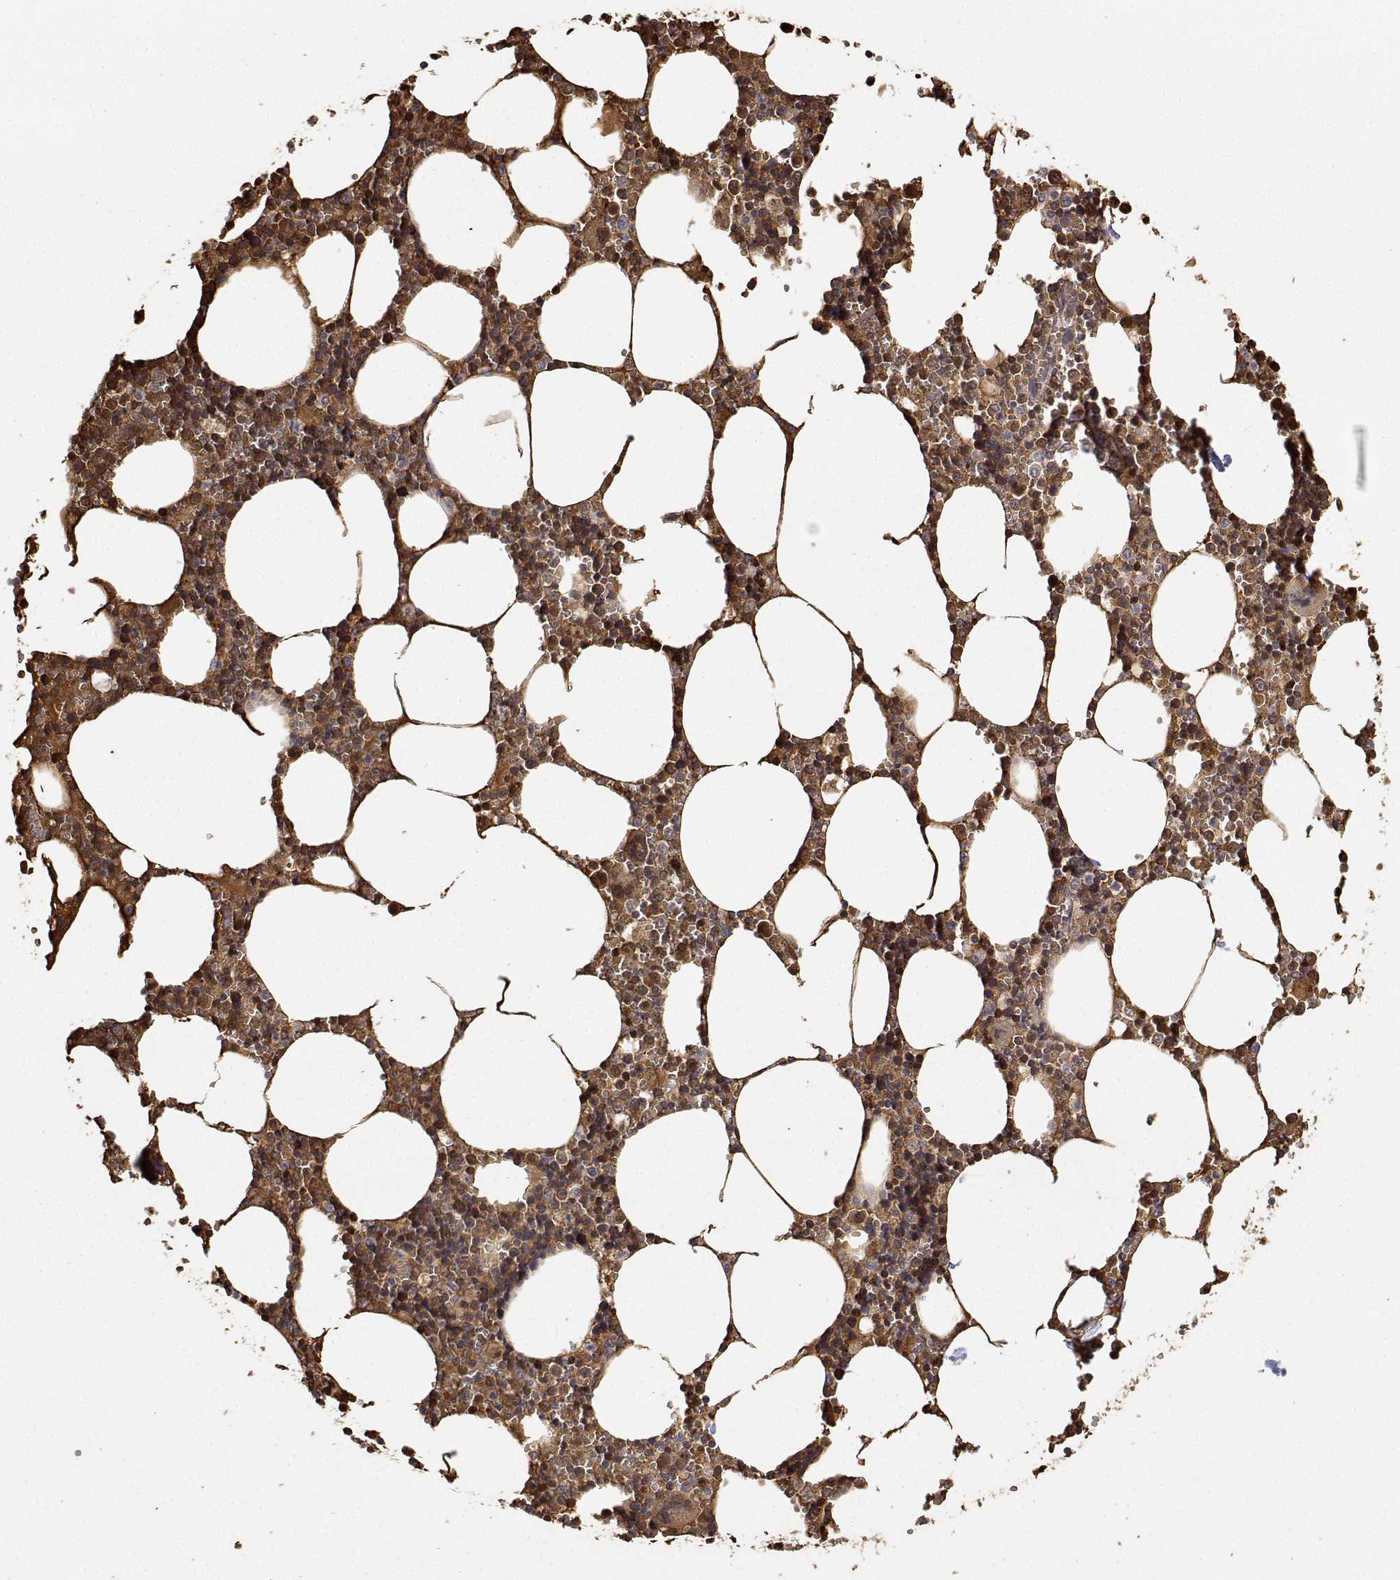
{"staining": {"intensity": "strong", "quantity": "25%-75%", "location": "cytoplasmic/membranous,nuclear"}, "tissue": "bone marrow", "cell_type": "Hematopoietic cells", "image_type": "normal", "snomed": [{"axis": "morphology", "description": "Normal tissue, NOS"}, {"axis": "topography", "description": "Bone marrow"}], "caption": "The image shows immunohistochemical staining of normal bone marrow. There is strong cytoplasmic/membranous,nuclear staining is identified in approximately 25%-75% of hematopoietic cells. (Stains: DAB (3,3'-diaminobenzidine) in brown, nuclei in blue, Microscopy: brightfield microscopy at high magnification).", "gene": "ADAR", "patient": {"sex": "male", "age": 54}}